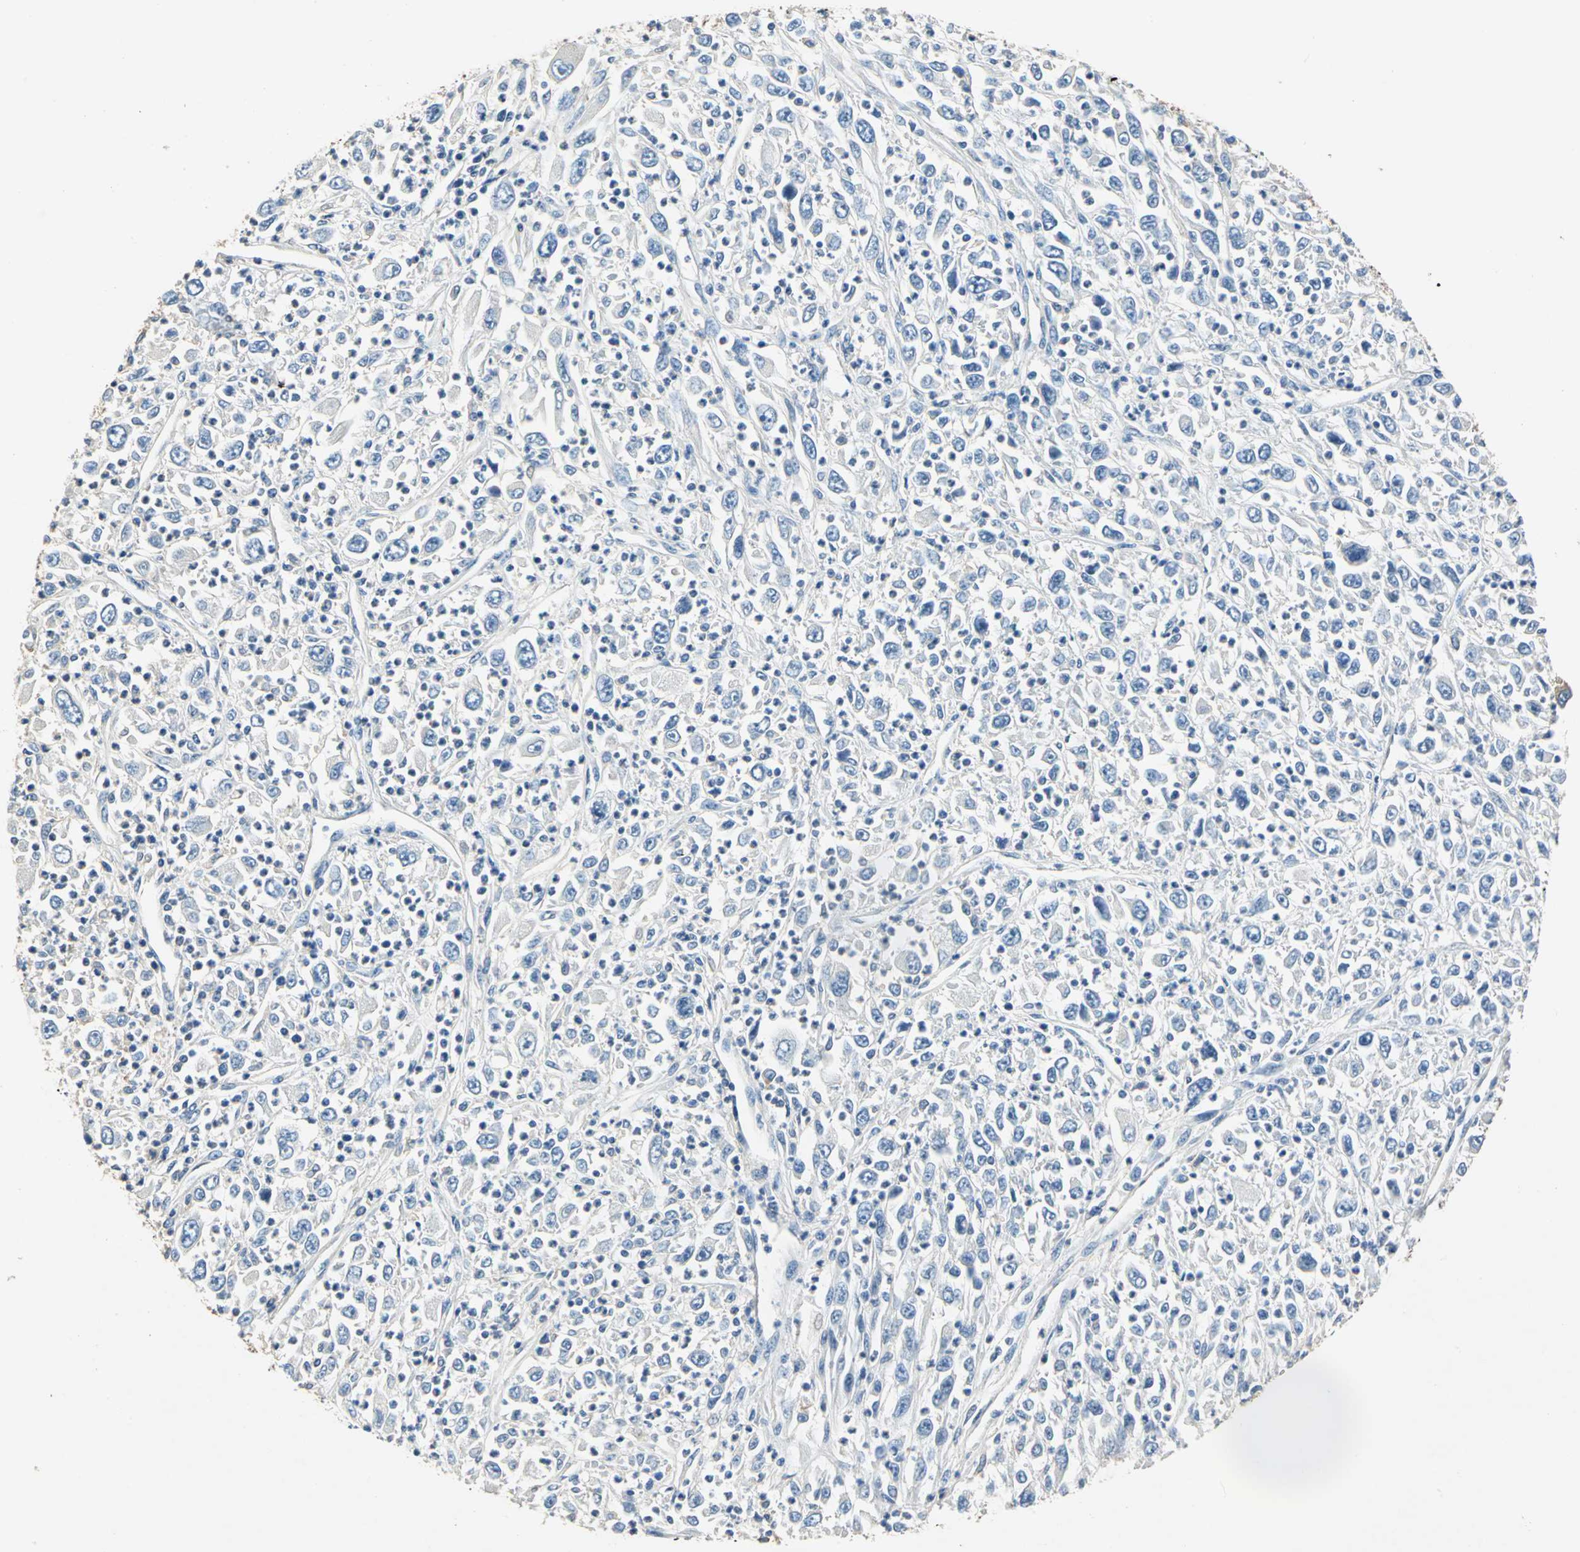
{"staining": {"intensity": "negative", "quantity": "none", "location": "none"}, "tissue": "melanoma", "cell_type": "Tumor cells", "image_type": "cancer", "snomed": [{"axis": "morphology", "description": "Malignant melanoma, Metastatic site"}, {"axis": "topography", "description": "Skin"}], "caption": "IHC of human malignant melanoma (metastatic site) demonstrates no staining in tumor cells.", "gene": "DDX3Y", "patient": {"sex": "female", "age": 56}}